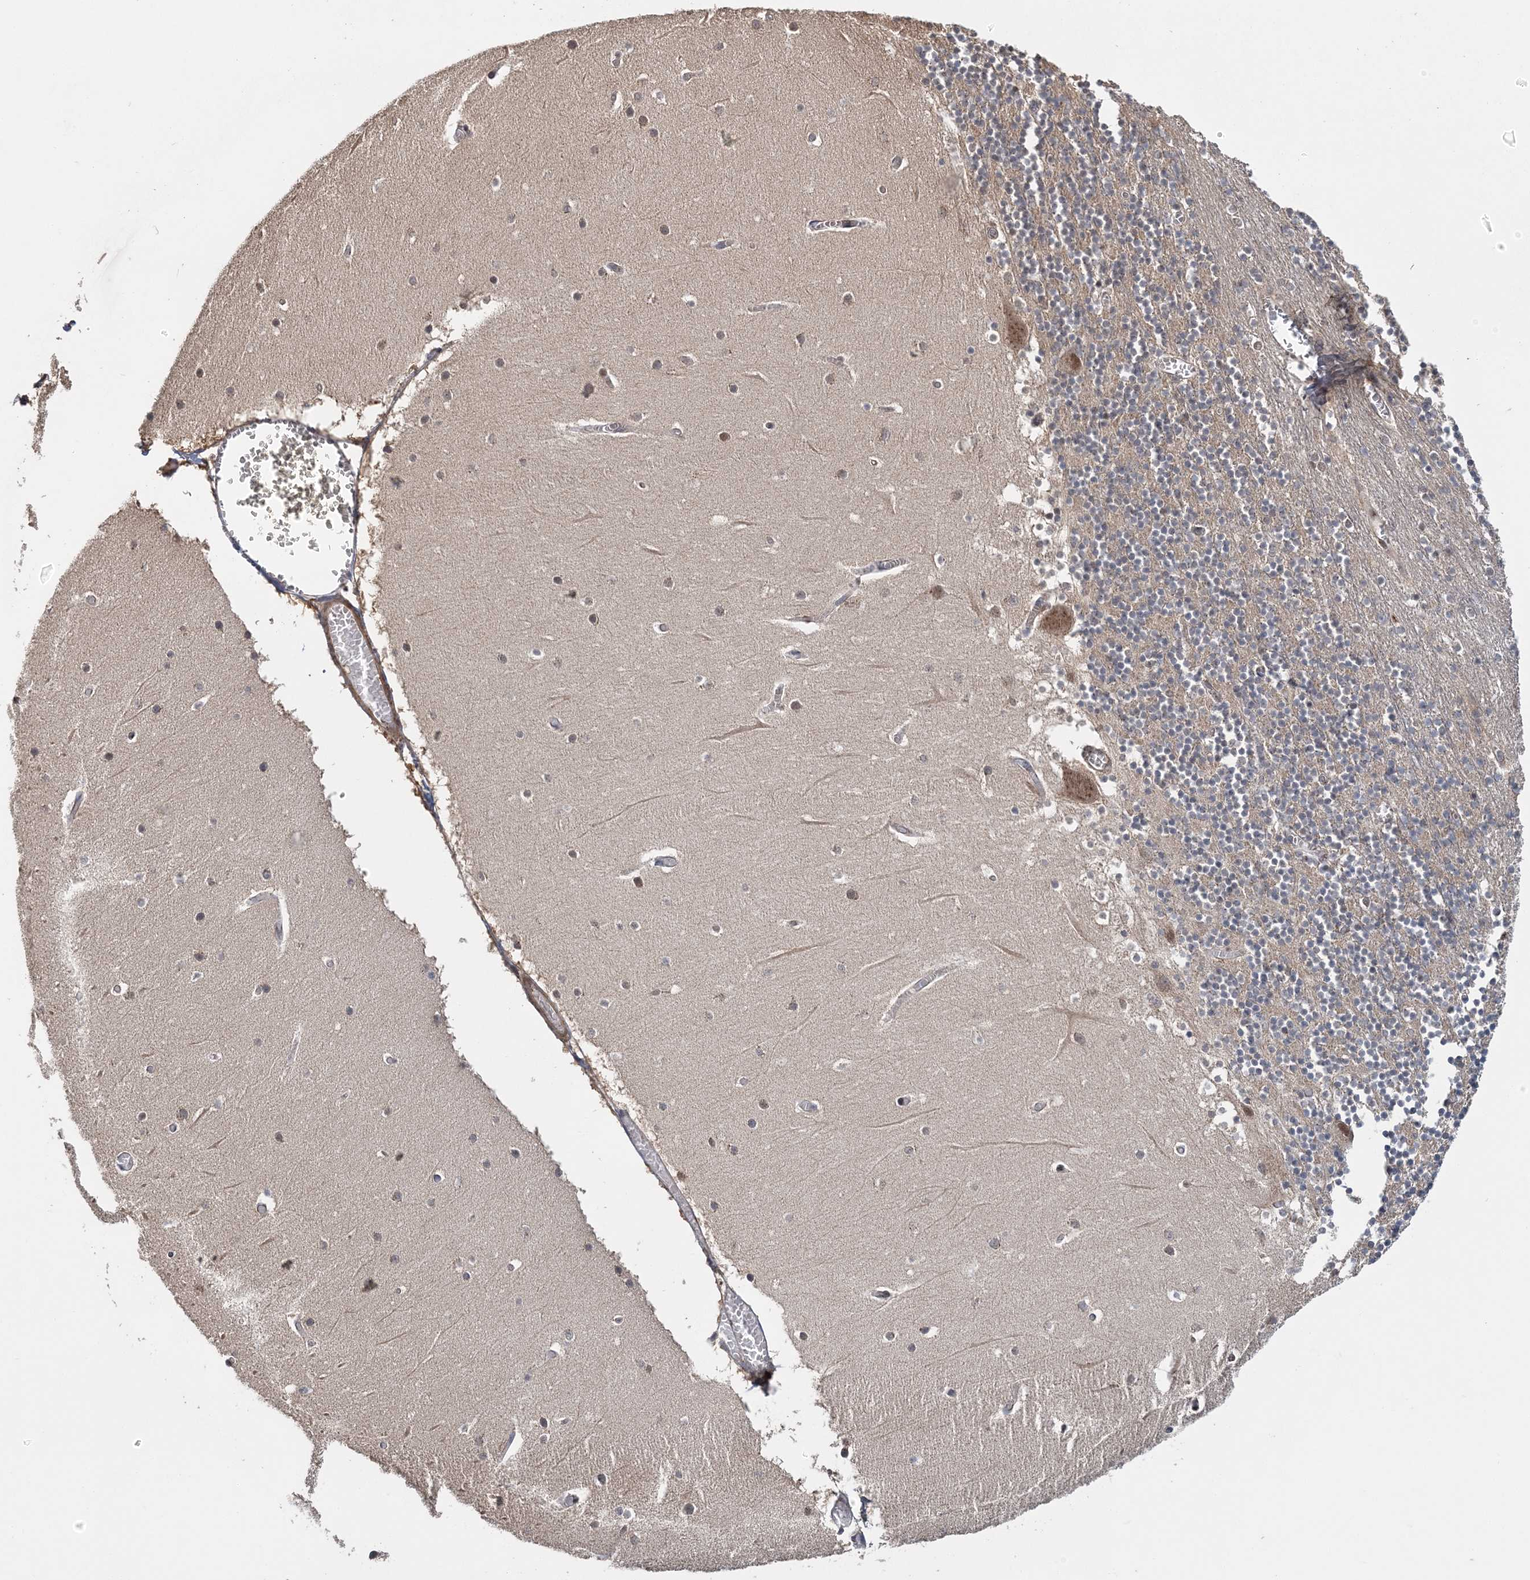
{"staining": {"intensity": "weak", "quantity": "25%-75%", "location": "nuclear"}, "tissue": "cerebellum", "cell_type": "Cells in granular layer", "image_type": "normal", "snomed": [{"axis": "morphology", "description": "Normal tissue, NOS"}, {"axis": "topography", "description": "Cerebellum"}], "caption": "Brown immunohistochemical staining in unremarkable human cerebellum shows weak nuclear staining in approximately 25%-75% of cells in granular layer.", "gene": "TSHZ2", "patient": {"sex": "female", "age": 28}}